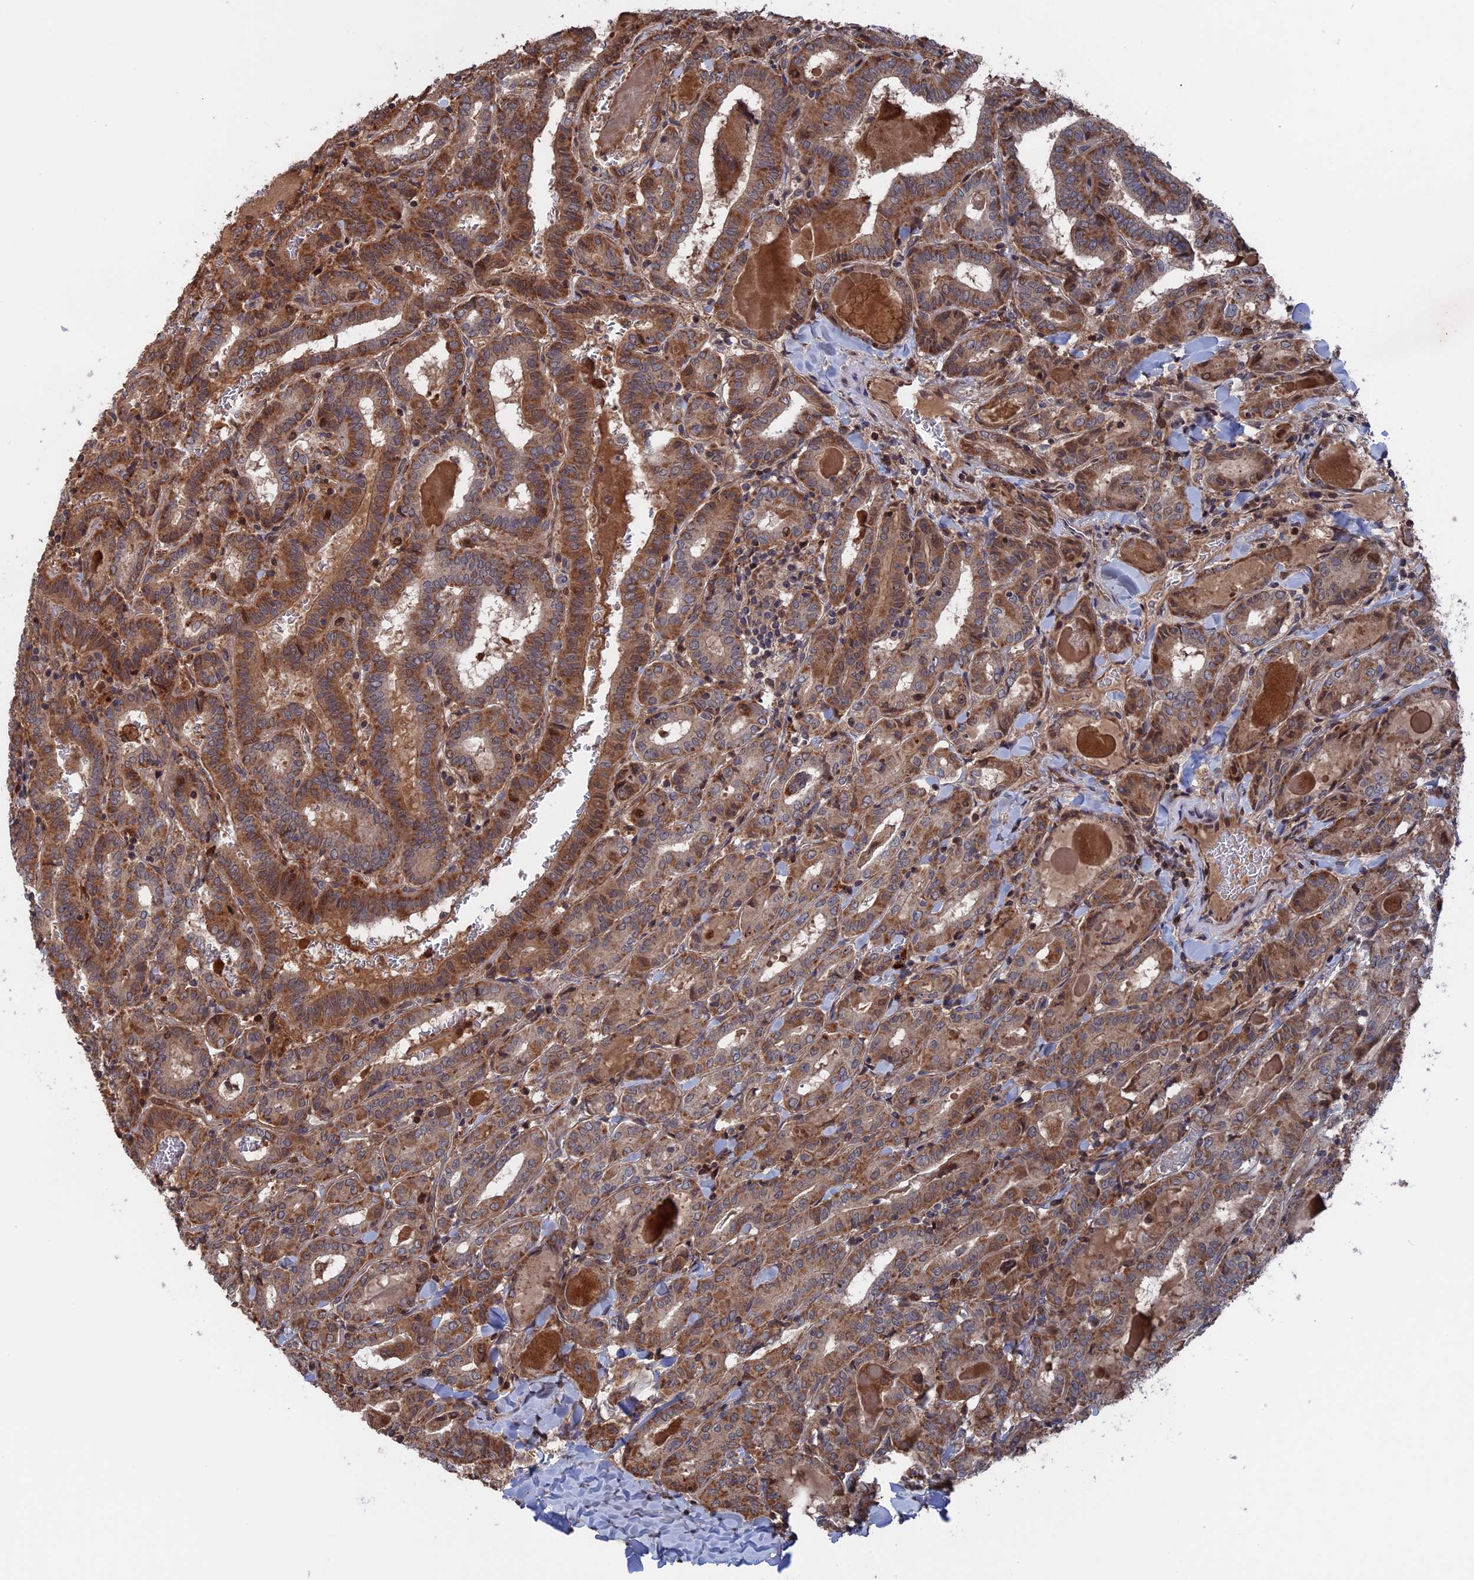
{"staining": {"intensity": "moderate", "quantity": ">75%", "location": "cytoplasmic/membranous"}, "tissue": "thyroid cancer", "cell_type": "Tumor cells", "image_type": "cancer", "snomed": [{"axis": "morphology", "description": "Papillary adenocarcinoma, NOS"}, {"axis": "topography", "description": "Thyroid gland"}], "caption": "Papillary adenocarcinoma (thyroid) stained with DAB (3,3'-diaminobenzidine) immunohistochemistry exhibits medium levels of moderate cytoplasmic/membranous staining in about >75% of tumor cells.", "gene": "PLA2G15", "patient": {"sex": "female", "age": 72}}